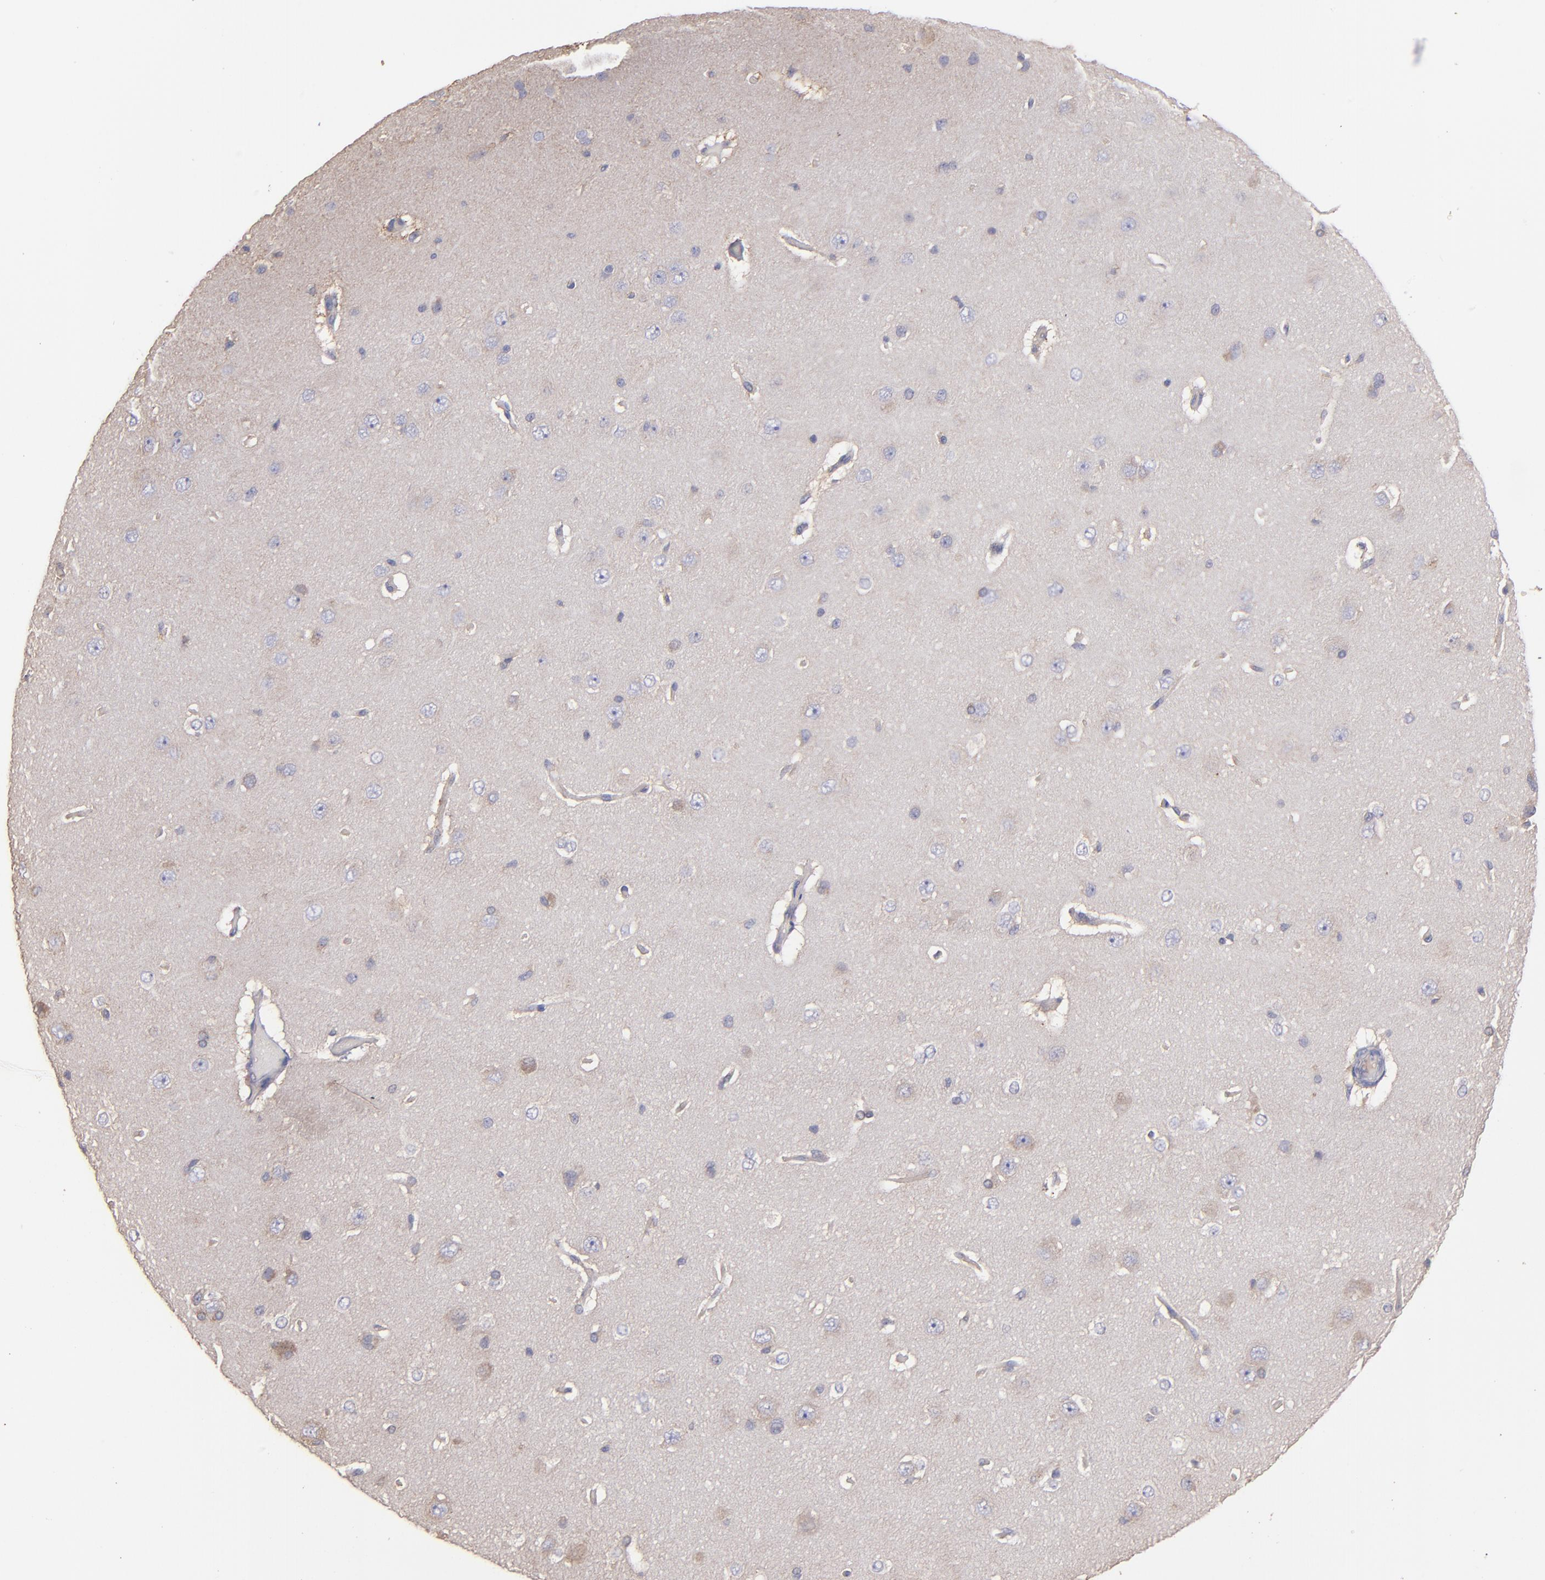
{"staining": {"intensity": "weak", "quantity": "25%-75%", "location": "cytoplasmic/membranous"}, "tissue": "cerebral cortex", "cell_type": "Endothelial cells", "image_type": "normal", "snomed": [{"axis": "morphology", "description": "Normal tissue, NOS"}, {"axis": "topography", "description": "Cerebral cortex"}], "caption": "Cerebral cortex stained with a brown dye shows weak cytoplasmic/membranous positive positivity in about 25%-75% of endothelial cells.", "gene": "NFKBIE", "patient": {"sex": "female", "age": 45}}